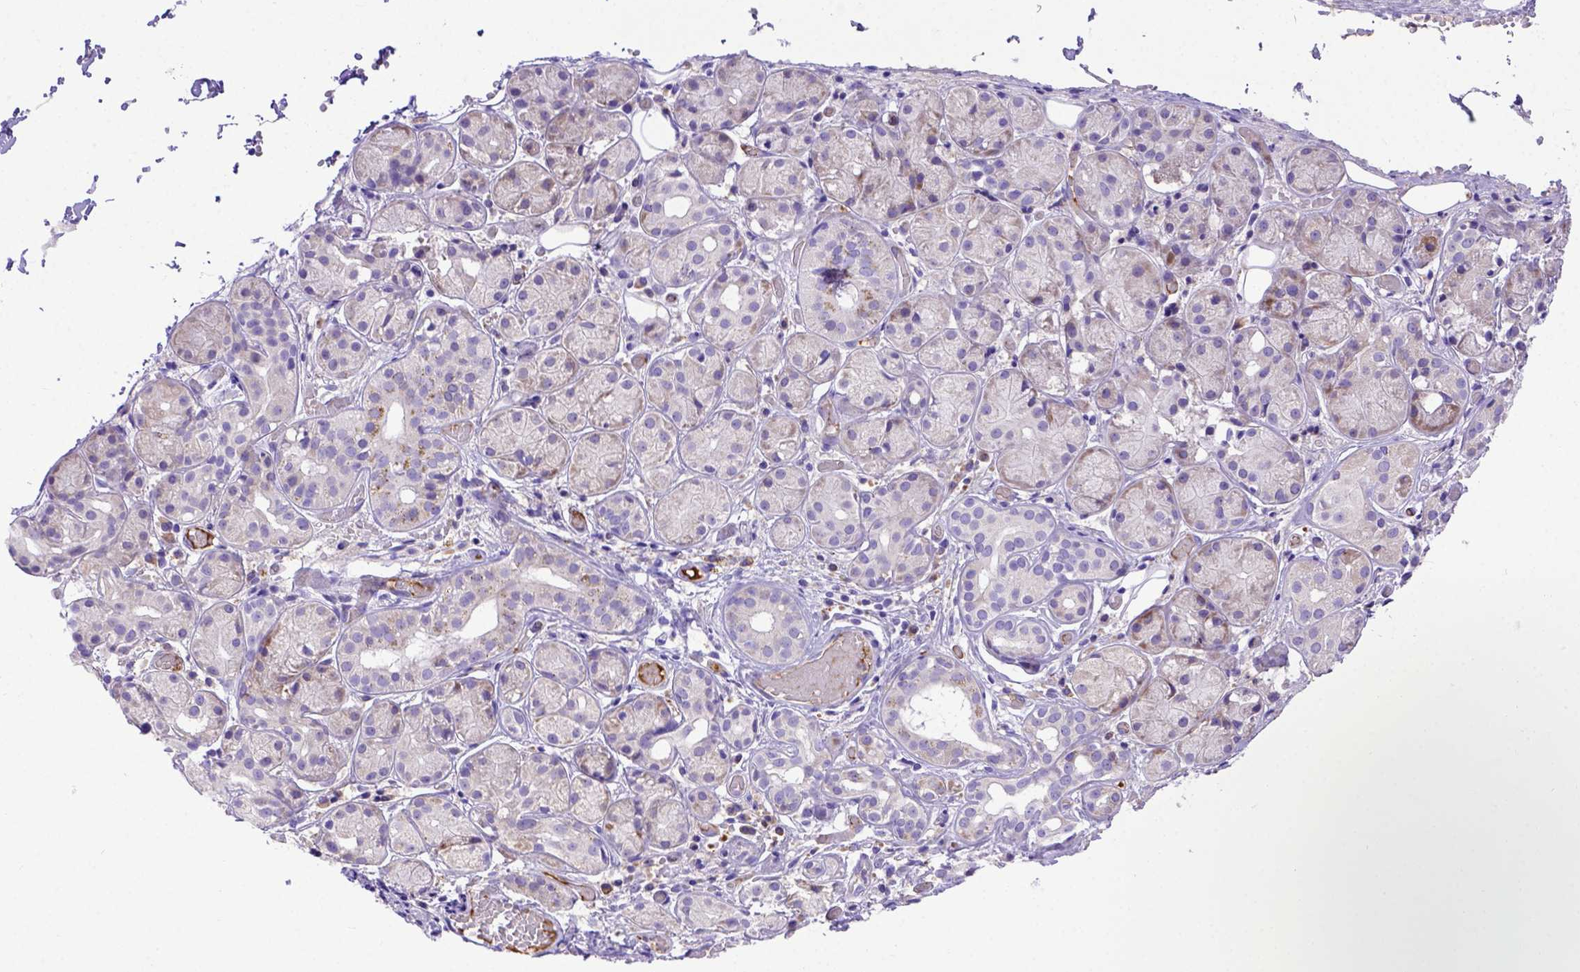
{"staining": {"intensity": "weak", "quantity": "<25%", "location": "cytoplasmic/membranous"}, "tissue": "salivary gland", "cell_type": "Glandular cells", "image_type": "normal", "snomed": [{"axis": "morphology", "description": "Normal tissue, NOS"}, {"axis": "topography", "description": "Salivary gland"}, {"axis": "topography", "description": "Peripheral nerve tissue"}], "caption": "This is an immunohistochemistry (IHC) histopathology image of benign salivary gland. There is no expression in glandular cells.", "gene": "CFAP300", "patient": {"sex": "male", "age": 71}}